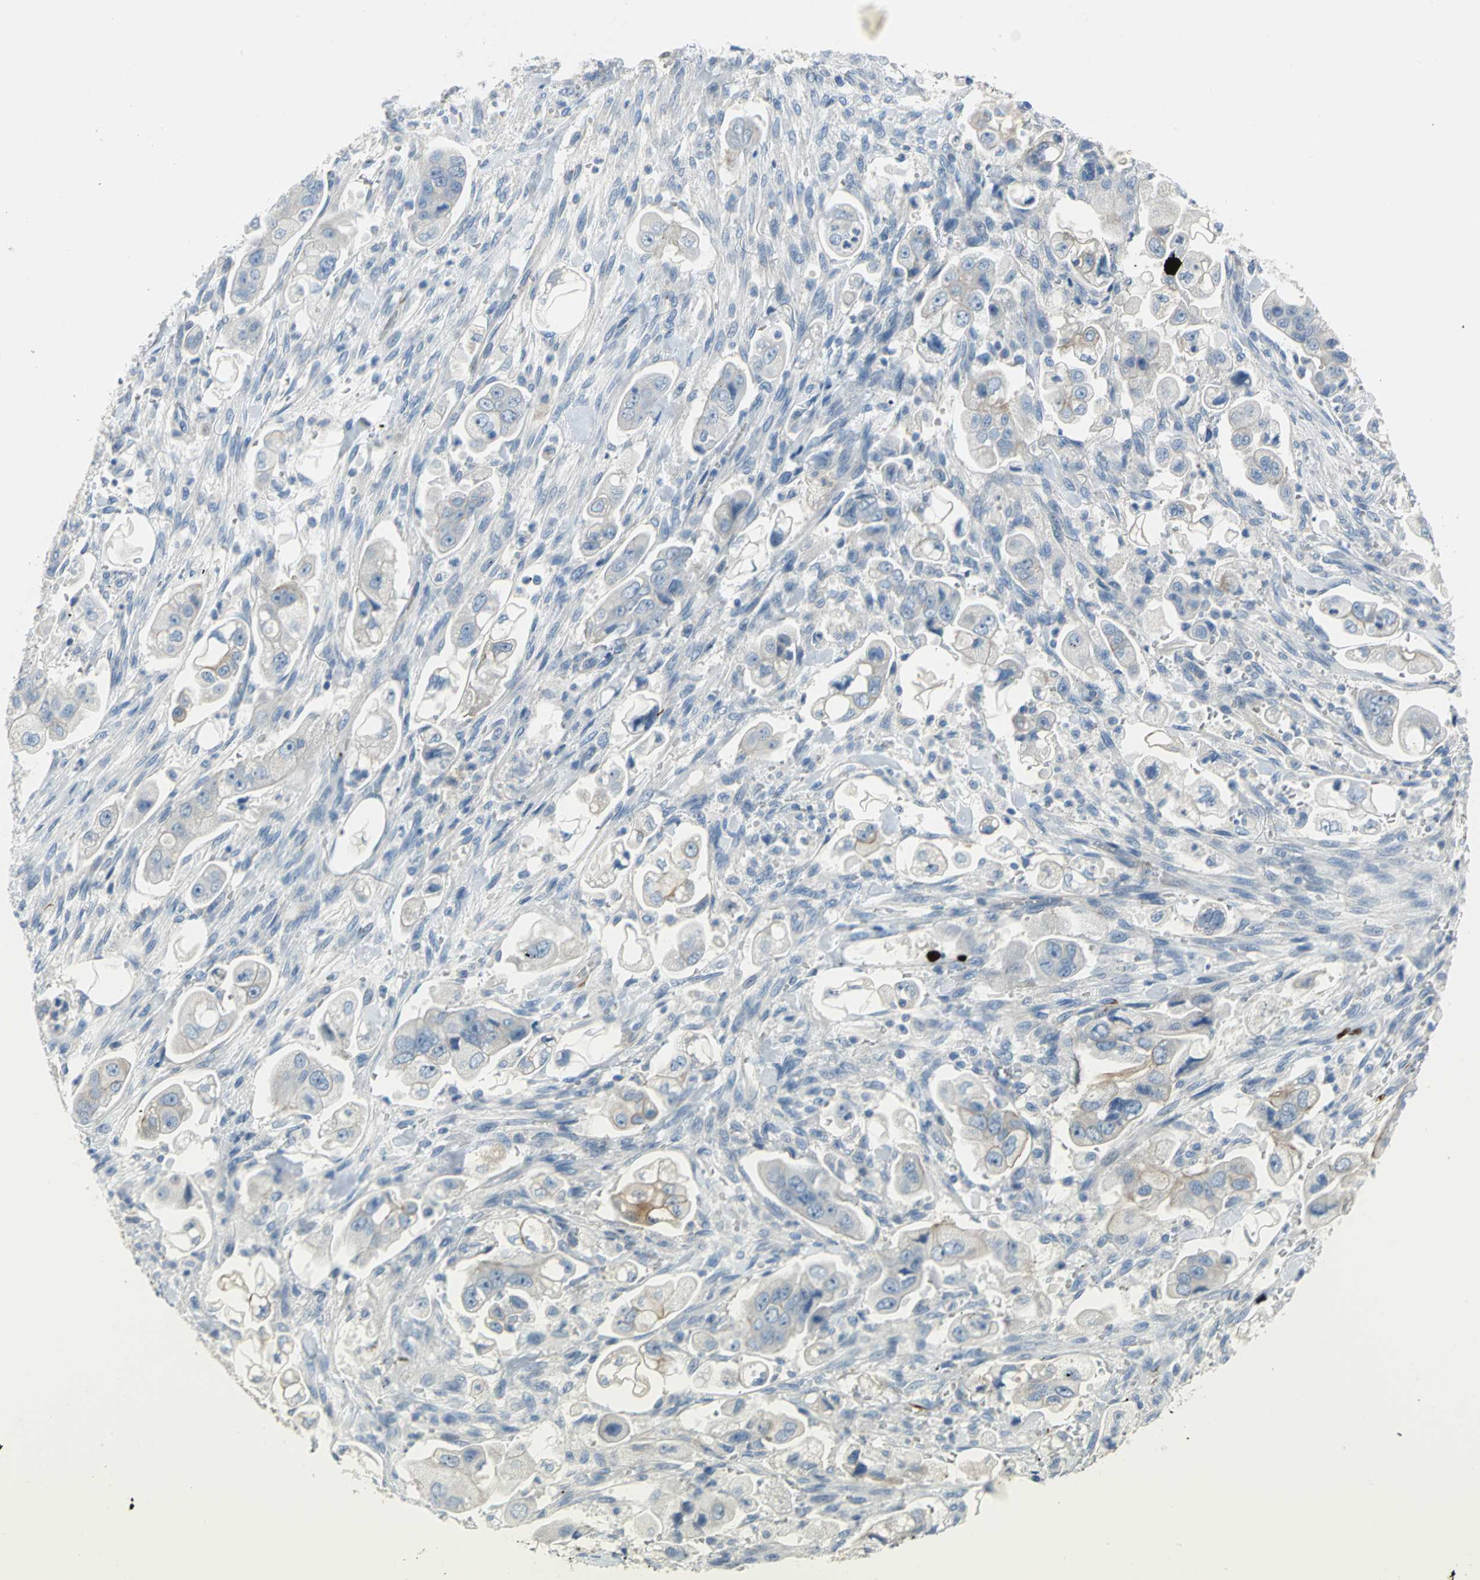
{"staining": {"intensity": "moderate", "quantity": "<25%", "location": "cytoplasmic/membranous"}, "tissue": "stomach cancer", "cell_type": "Tumor cells", "image_type": "cancer", "snomed": [{"axis": "morphology", "description": "Adenocarcinoma, NOS"}, {"axis": "topography", "description": "Stomach"}], "caption": "Adenocarcinoma (stomach) stained with IHC exhibits moderate cytoplasmic/membranous positivity in about <25% of tumor cells.", "gene": "ALOX15", "patient": {"sex": "male", "age": 62}}